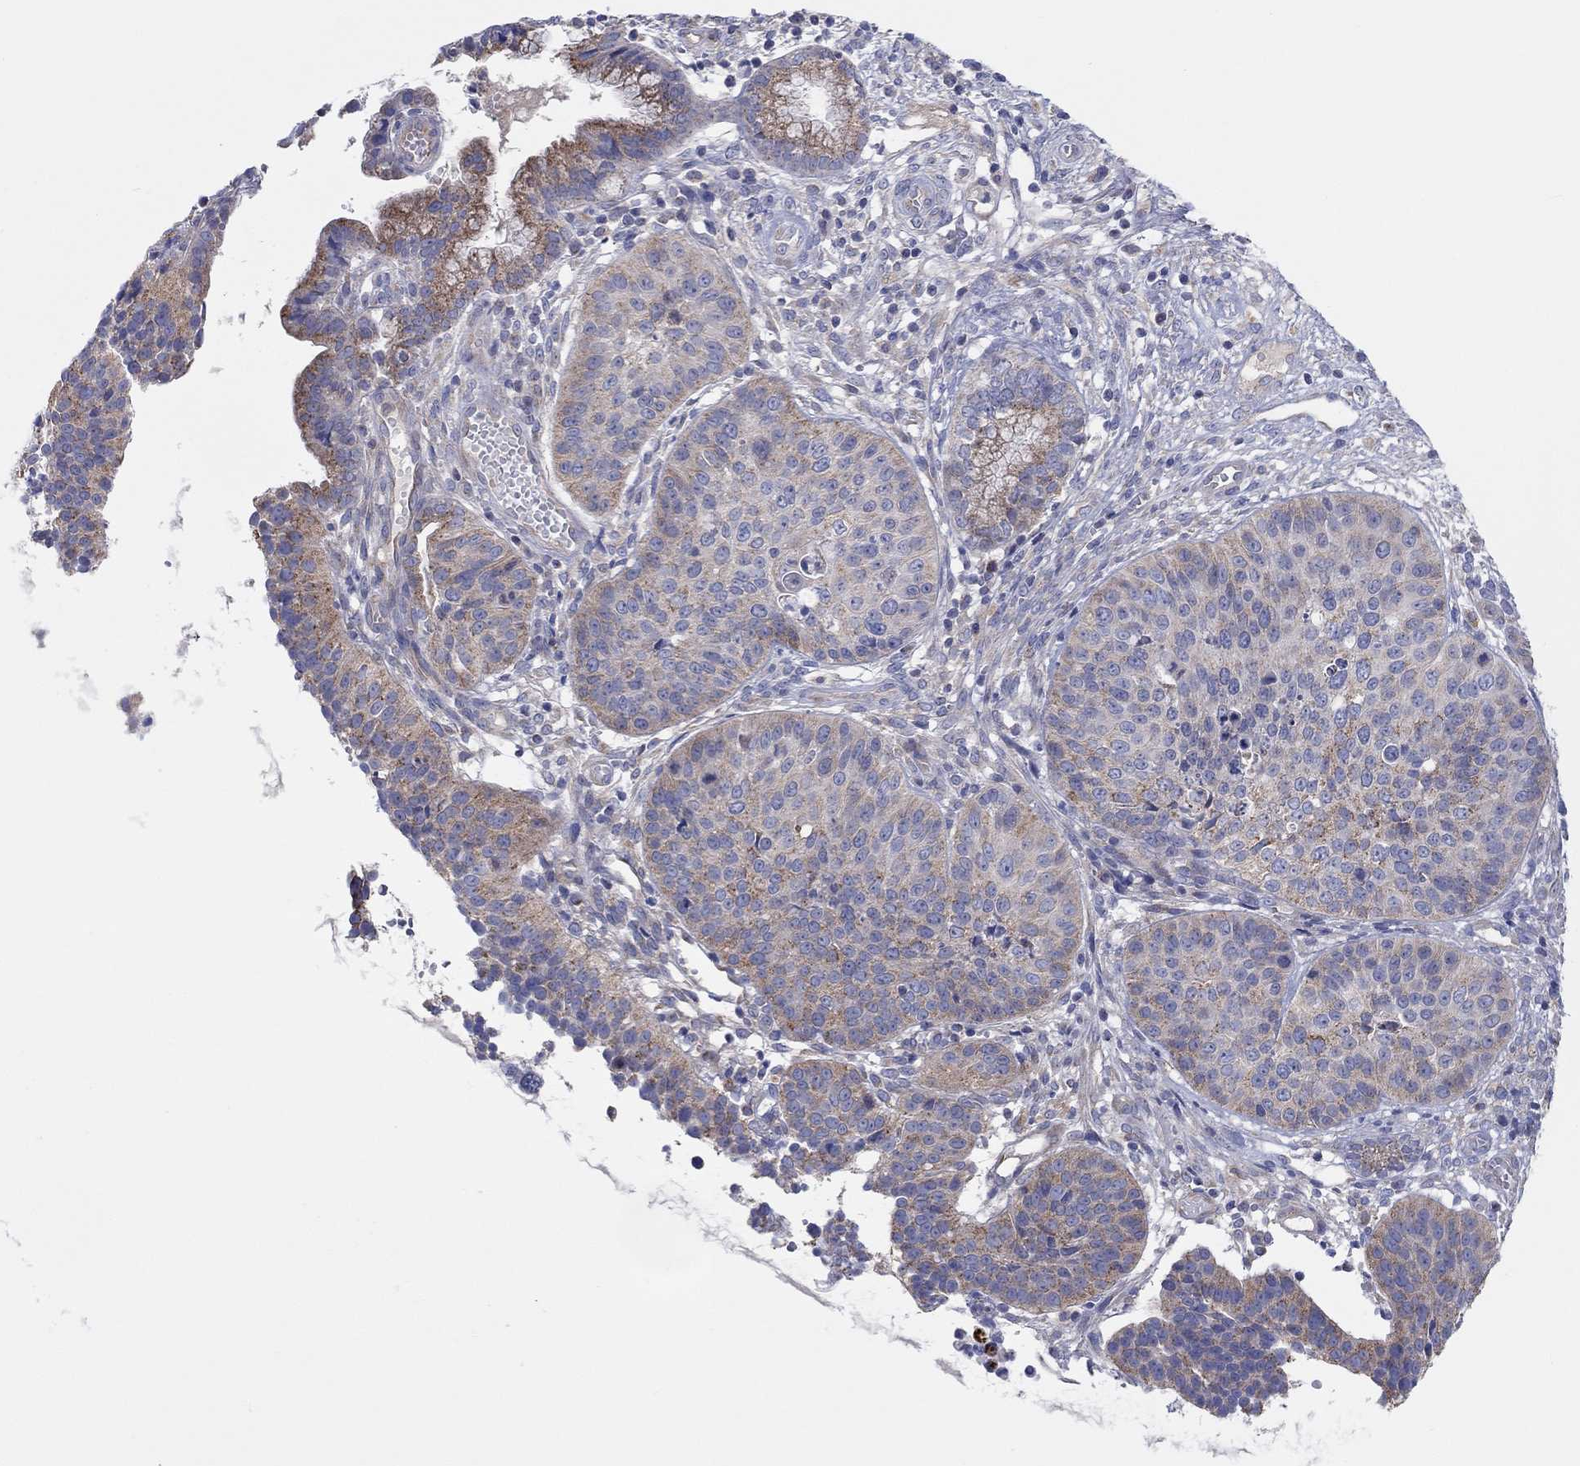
{"staining": {"intensity": "moderate", "quantity": "<25%", "location": "cytoplasmic/membranous"}, "tissue": "cervical cancer", "cell_type": "Tumor cells", "image_type": "cancer", "snomed": [{"axis": "morphology", "description": "Normal tissue, NOS"}, {"axis": "morphology", "description": "Squamous cell carcinoma, NOS"}, {"axis": "topography", "description": "Cervix"}], "caption": "Brown immunohistochemical staining in cervical squamous cell carcinoma displays moderate cytoplasmic/membranous positivity in about <25% of tumor cells.", "gene": "BCO2", "patient": {"sex": "female", "age": 39}}